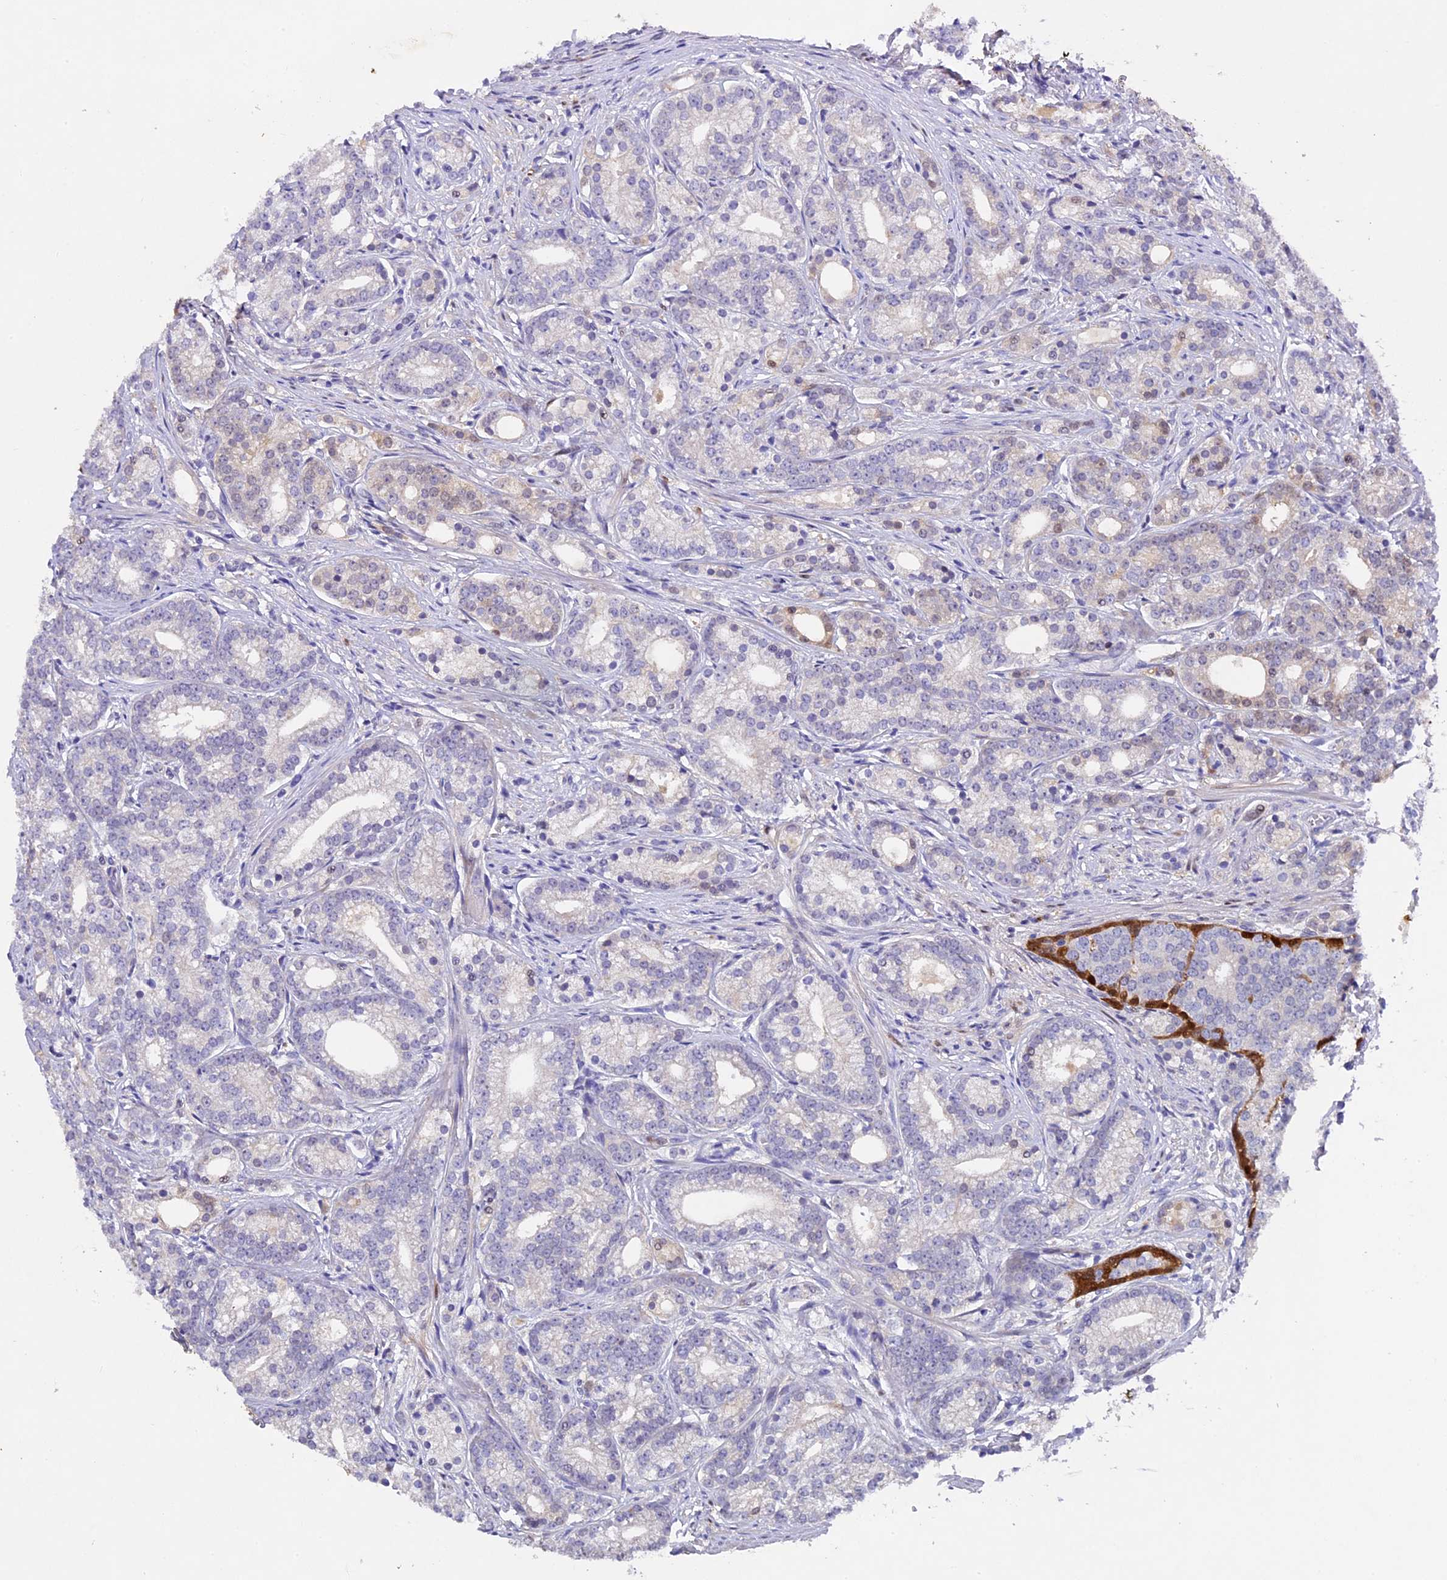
{"staining": {"intensity": "weak", "quantity": "<25%", "location": "cytoplasmic/membranous"}, "tissue": "prostate cancer", "cell_type": "Tumor cells", "image_type": "cancer", "snomed": [{"axis": "morphology", "description": "Adenocarcinoma, Low grade"}, {"axis": "topography", "description": "Prostate"}], "caption": "This is an immunohistochemistry (IHC) histopathology image of human prostate cancer (adenocarcinoma (low-grade)). There is no positivity in tumor cells.", "gene": "TGDS", "patient": {"sex": "male", "age": 71}}